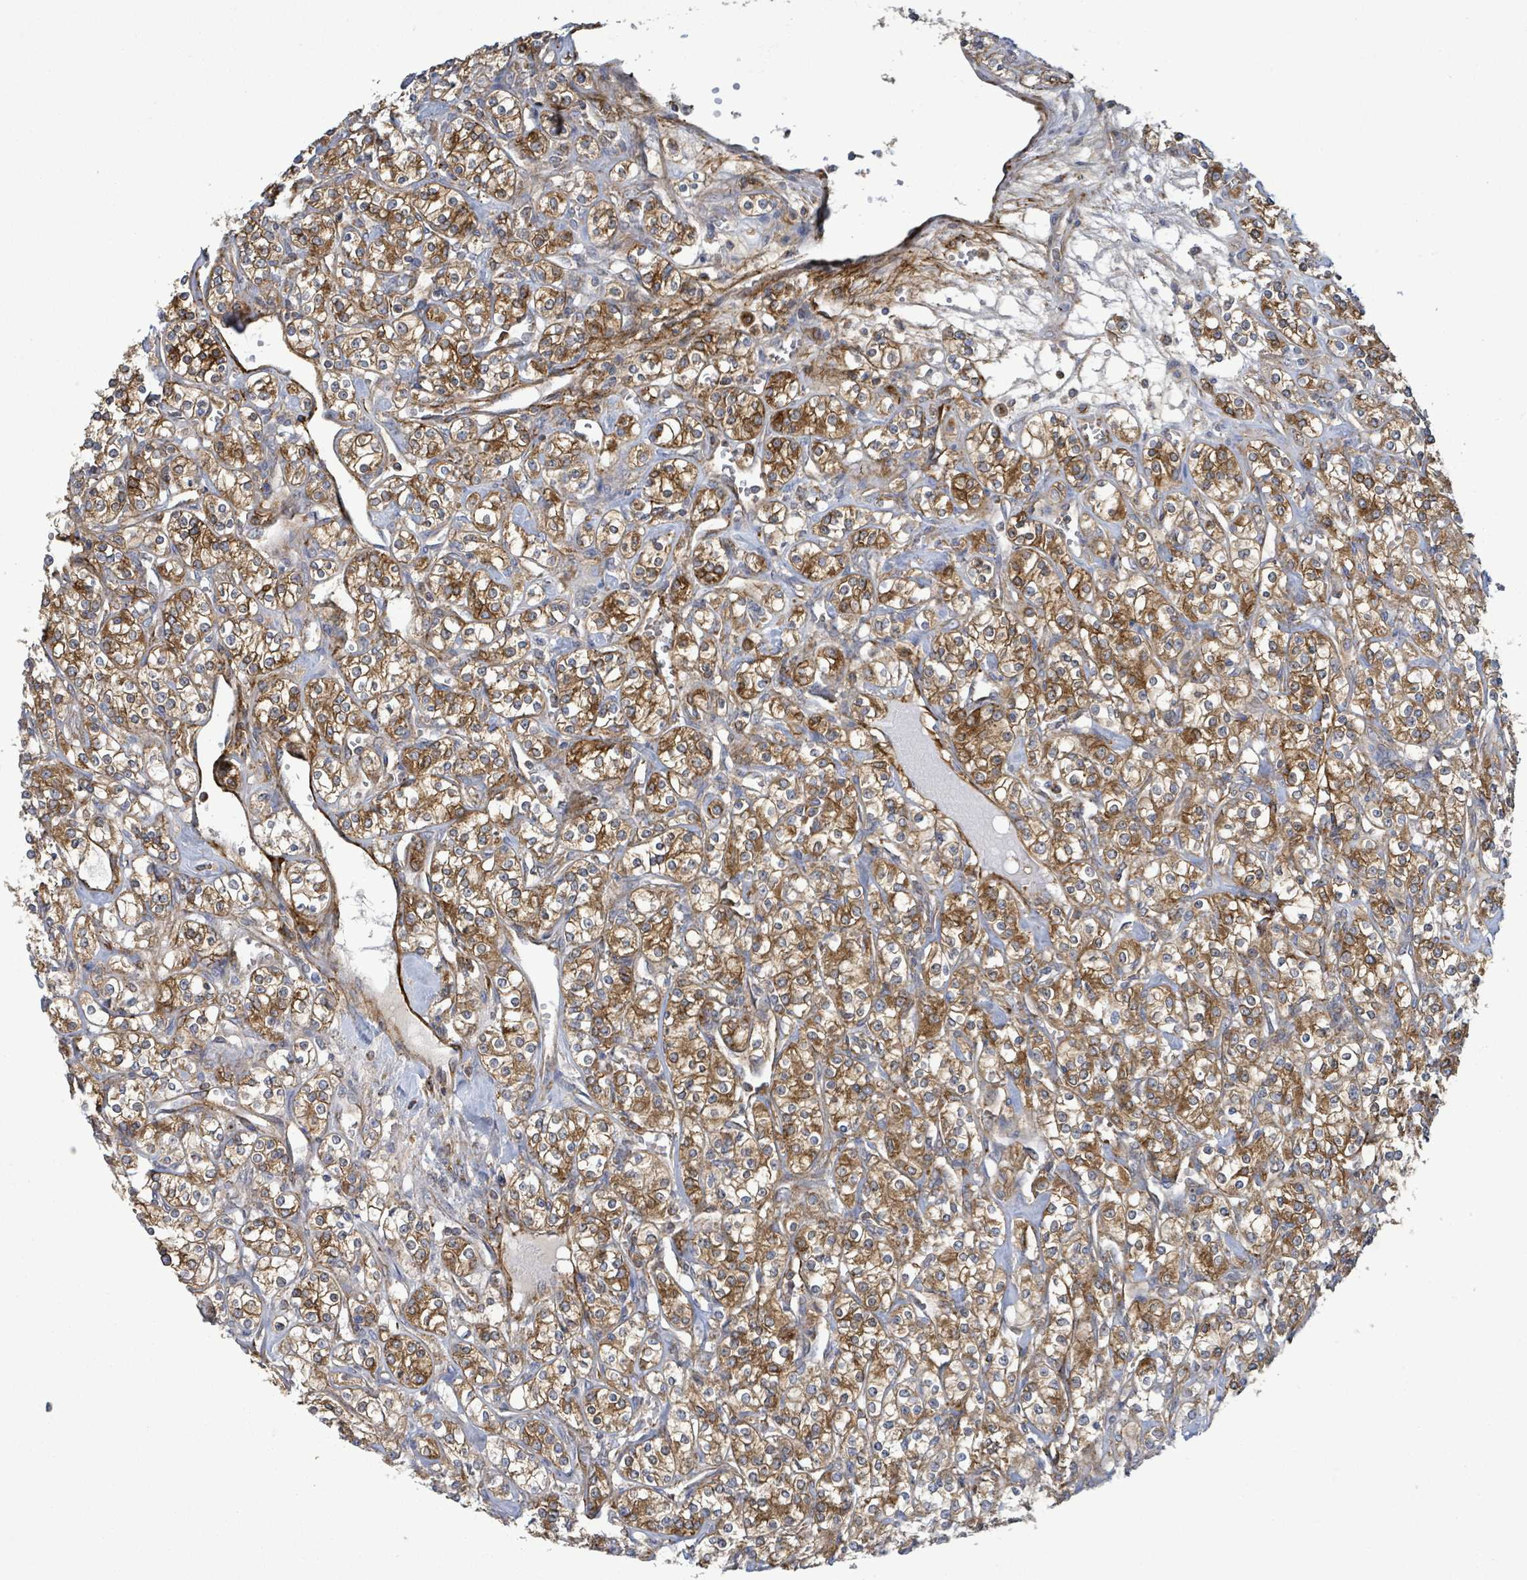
{"staining": {"intensity": "moderate", "quantity": "25%-75%", "location": "cytoplasmic/membranous"}, "tissue": "renal cancer", "cell_type": "Tumor cells", "image_type": "cancer", "snomed": [{"axis": "morphology", "description": "Adenocarcinoma, NOS"}, {"axis": "topography", "description": "Kidney"}], "caption": "High-magnification brightfield microscopy of adenocarcinoma (renal) stained with DAB (3,3'-diaminobenzidine) (brown) and counterstained with hematoxylin (blue). tumor cells exhibit moderate cytoplasmic/membranous staining is seen in about25%-75% of cells.", "gene": "EGFL7", "patient": {"sex": "male", "age": 77}}